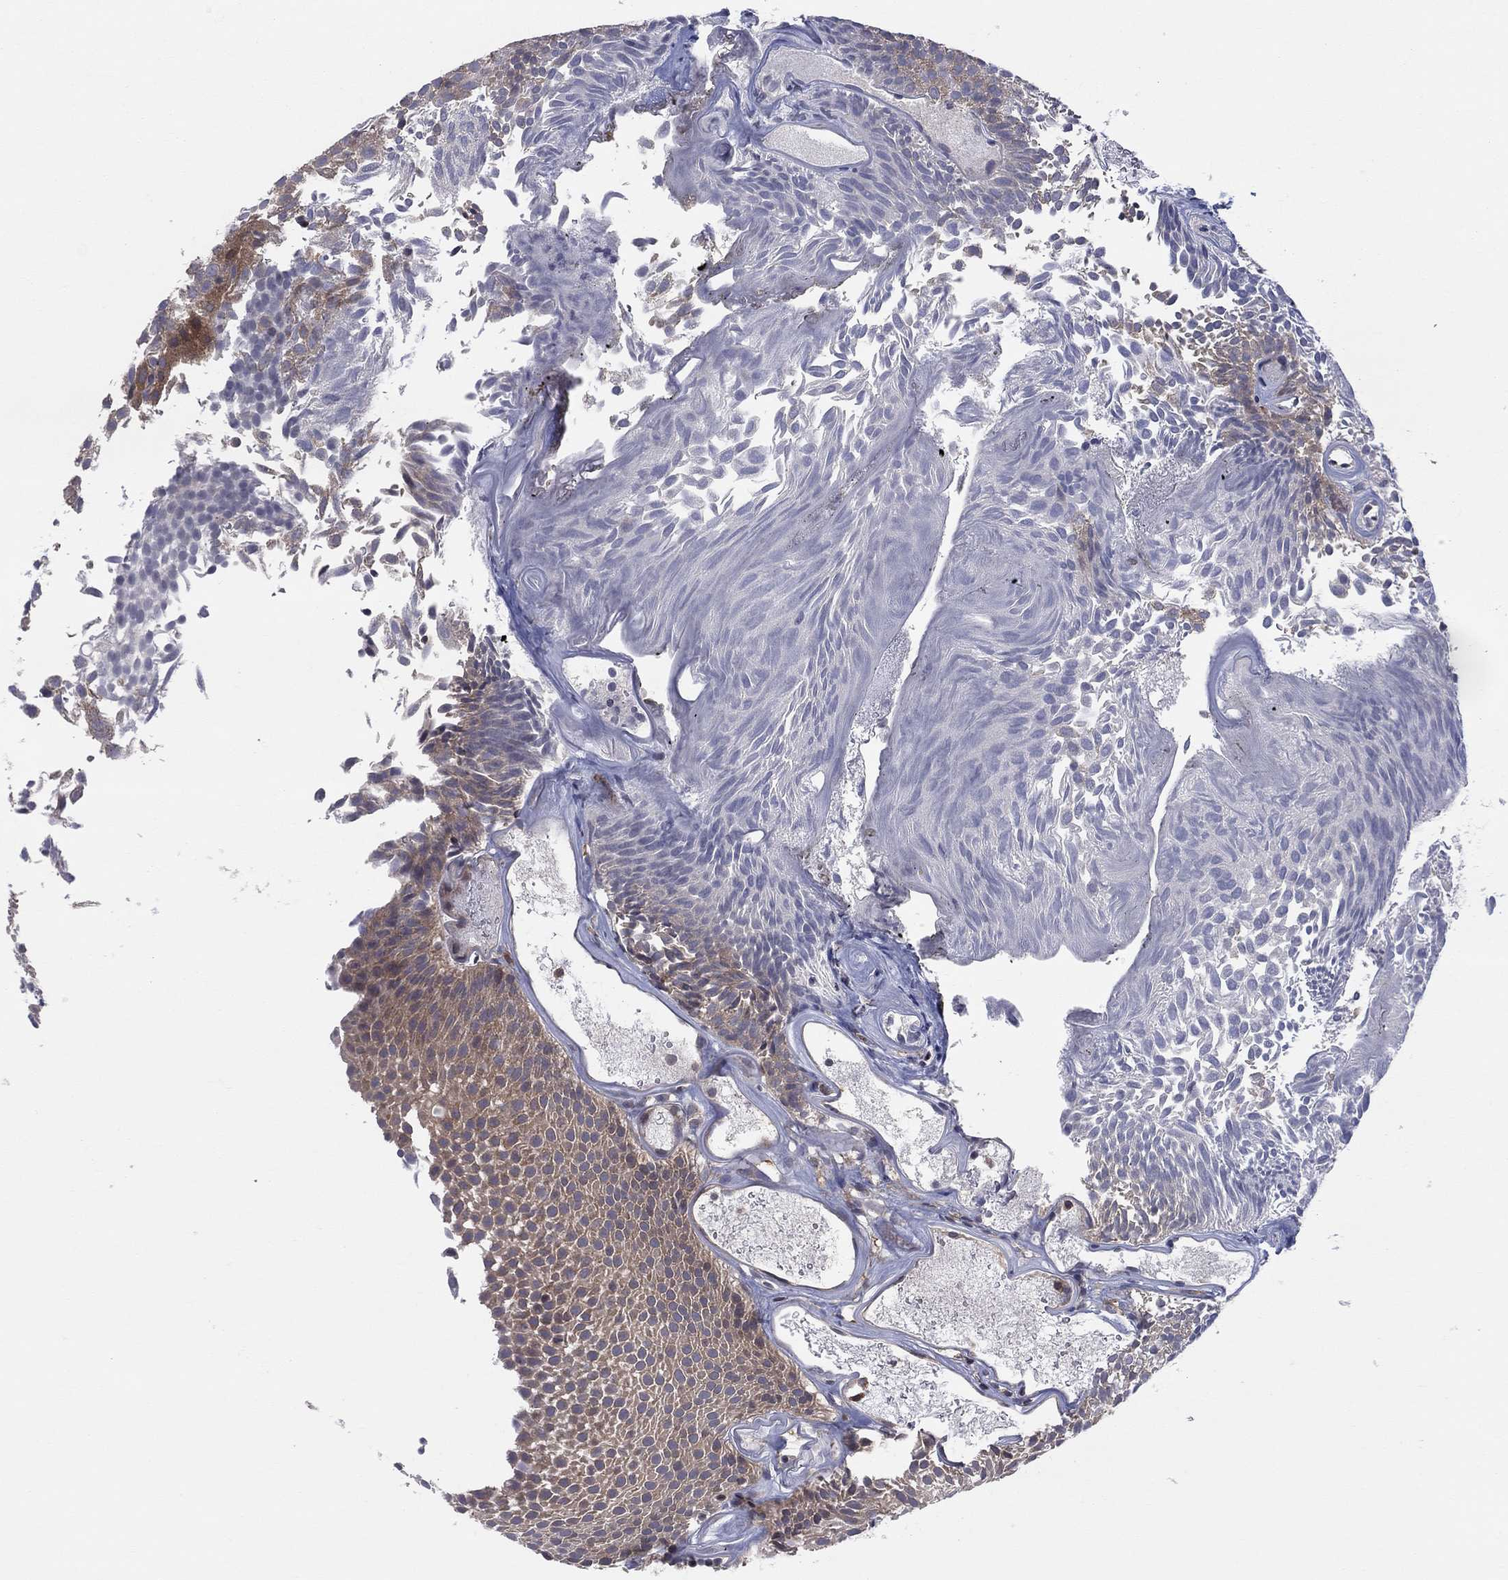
{"staining": {"intensity": "moderate", "quantity": "<25%", "location": "cytoplasmic/membranous"}, "tissue": "urothelial cancer", "cell_type": "Tumor cells", "image_type": "cancer", "snomed": [{"axis": "morphology", "description": "Urothelial carcinoma, Low grade"}, {"axis": "topography", "description": "Urinary bladder"}], "caption": "DAB (3,3'-diaminobenzidine) immunohistochemical staining of human low-grade urothelial carcinoma demonstrates moderate cytoplasmic/membranous protein expression in approximately <25% of tumor cells.", "gene": "ZNHIT3", "patient": {"sex": "male", "age": 52}}